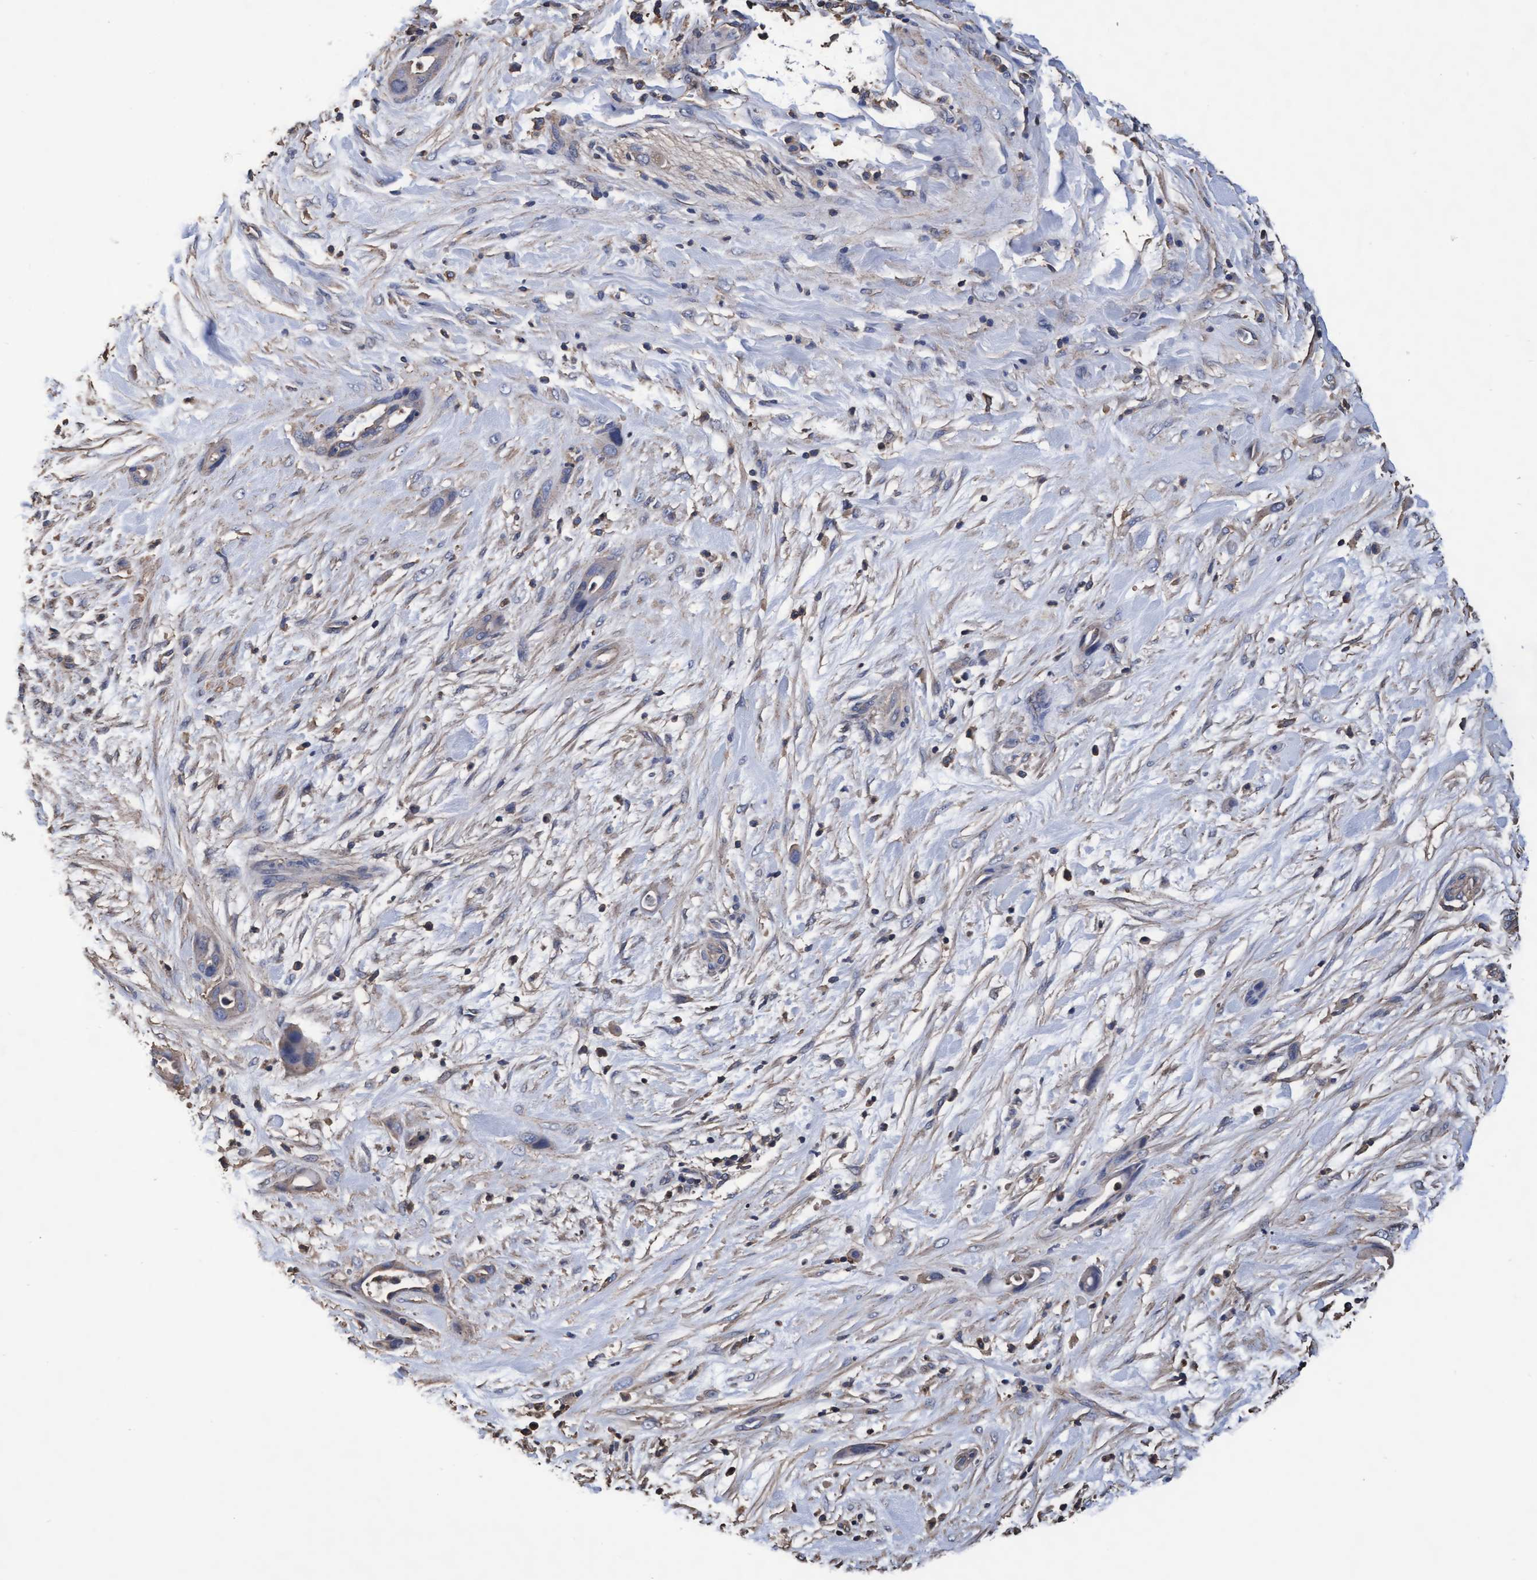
{"staining": {"intensity": "negative", "quantity": "none", "location": "none"}, "tissue": "pancreatic cancer", "cell_type": "Tumor cells", "image_type": "cancer", "snomed": [{"axis": "morphology", "description": "Adenocarcinoma, NOS"}, {"axis": "topography", "description": "Pancreas"}], "caption": "A high-resolution micrograph shows immunohistochemistry (IHC) staining of adenocarcinoma (pancreatic), which demonstrates no significant positivity in tumor cells.", "gene": "GRHPR", "patient": {"sex": "male", "age": 59}}